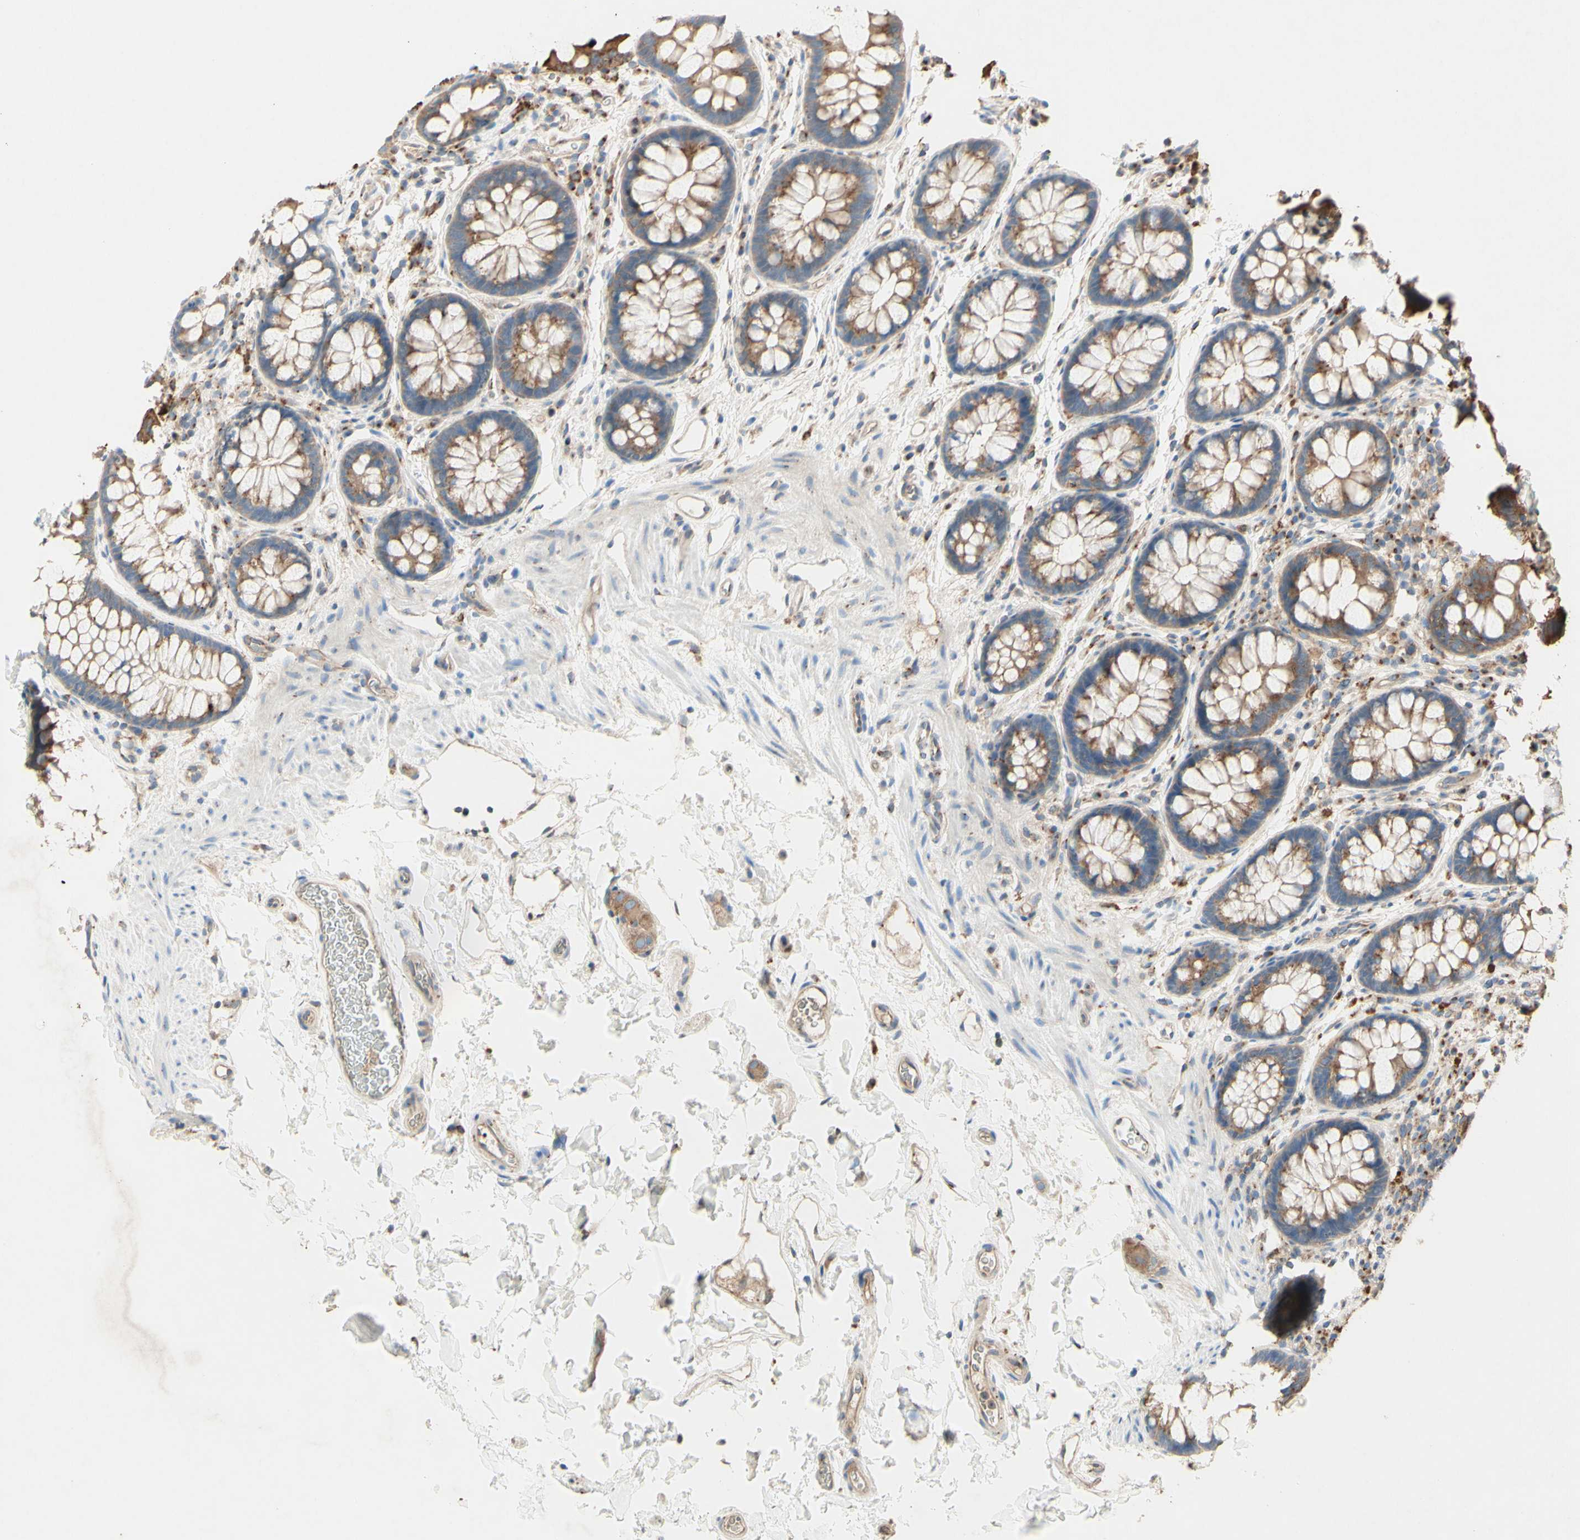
{"staining": {"intensity": "moderate", "quantity": ">75%", "location": "cytoplasmic/membranous"}, "tissue": "colon", "cell_type": "Endothelial cells", "image_type": "normal", "snomed": [{"axis": "morphology", "description": "Normal tissue, NOS"}, {"axis": "topography", "description": "Colon"}], "caption": "Endothelial cells show medium levels of moderate cytoplasmic/membranous positivity in approximately >75% of cells in benign human colon. (brown staining indicates protein expression, while blue staining denotes nuclei).", "gene": "MTM1", "patient": {"sex": "female", "age": 80}}